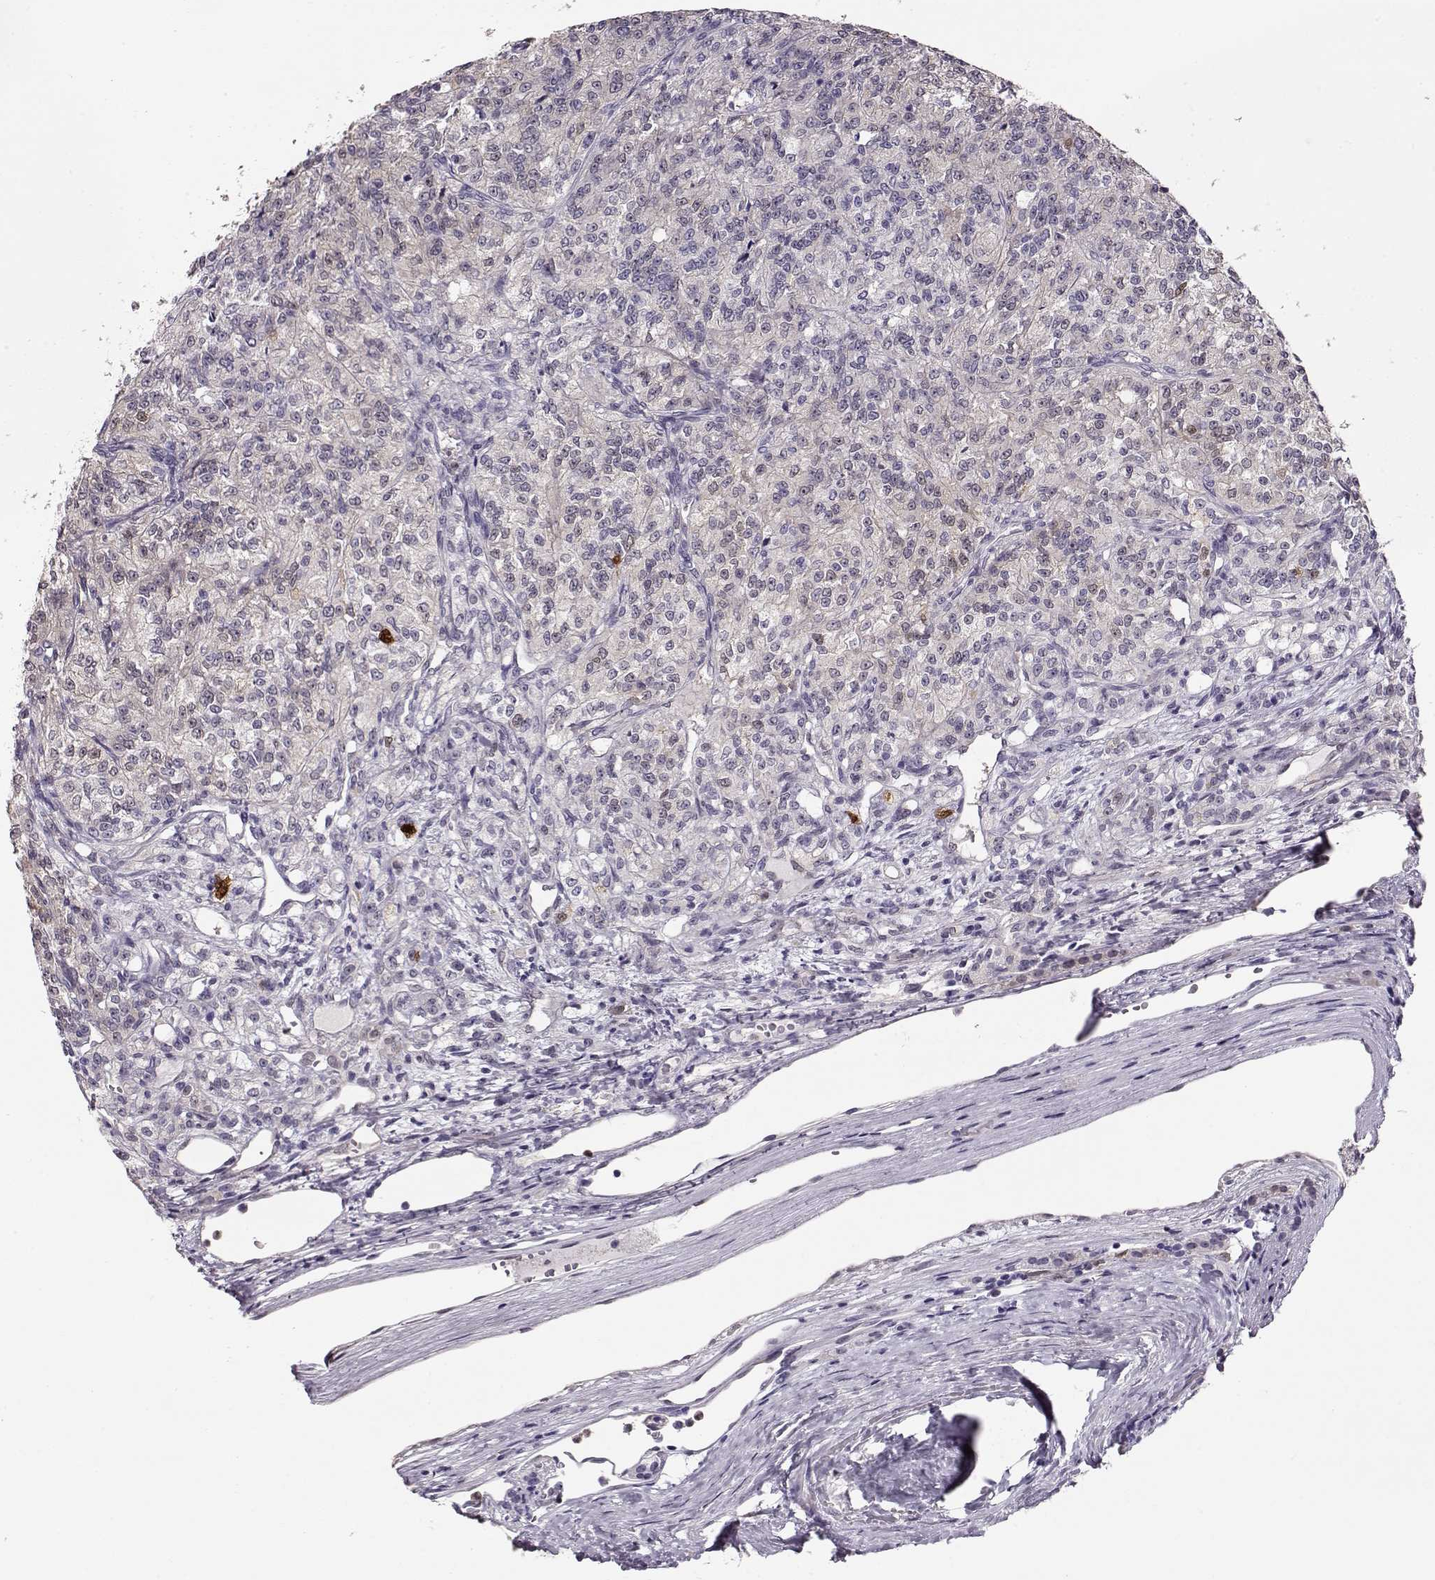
{"staining": {"intensity": "negative", "quantity": "none", "location": "none"}, "tissue": "renal cancer", "cell_type": "Tumor cells", "image_type": "cancer", "snomed": [{"axis": "morphology", "description": "Adenocarcinoma, NOS"}, {"axis": "topography", "description": "Kidney"}], "caption": "Tumor cells show no significant positivity in renal cancer (adenocarcinoma).", "gene": "CCR8", "patient": {"sex": "female", "age": 63}}